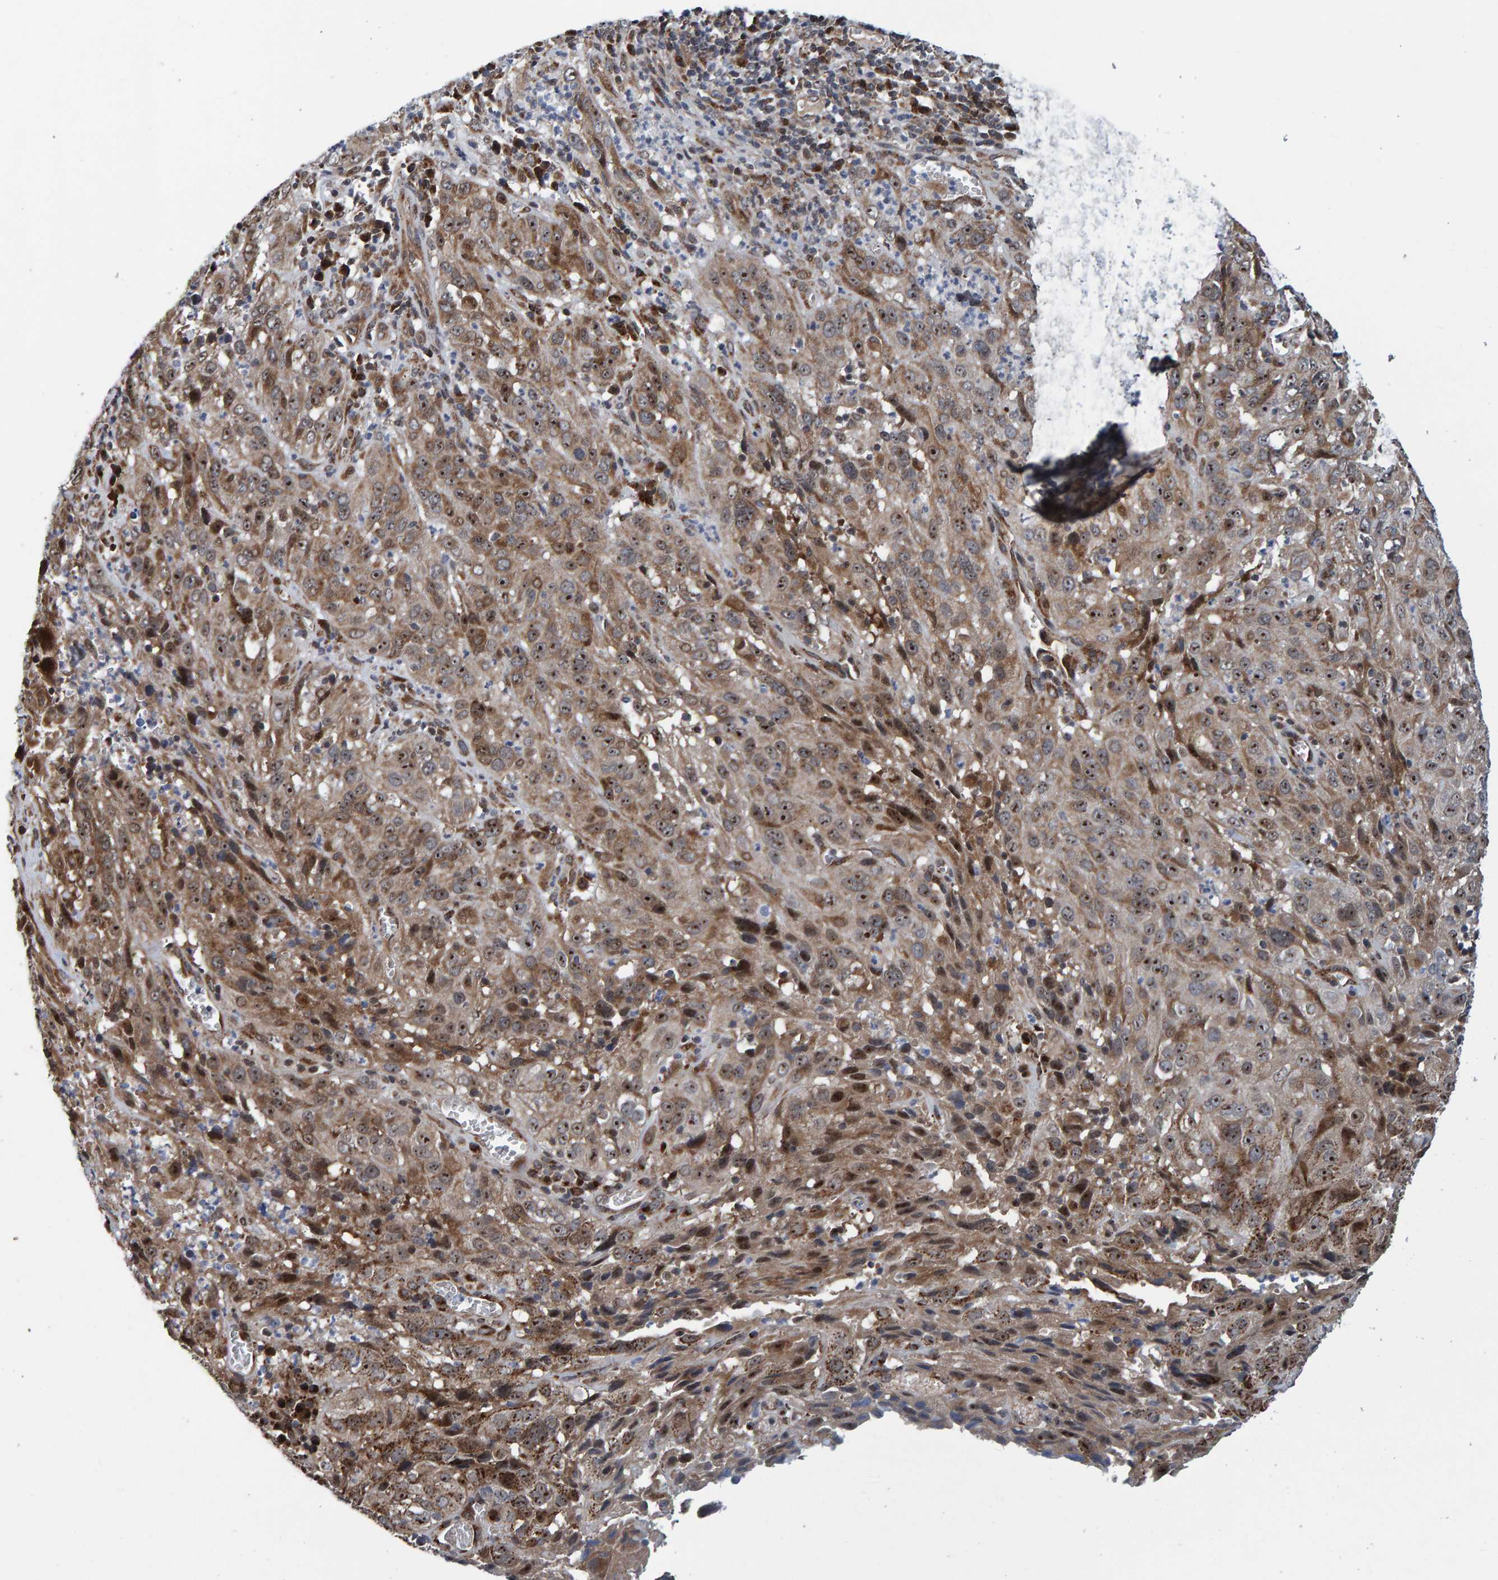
{"staining": {"intensity": "moderate", "quantity": ">75%", "location": "cytoplasmic/membranous,nuclear"}, "tissue": "cervical cancer", "cell_type": "Tumor cells", "image_type": "cancer", "snomed": [{"axis": "morphology", "description": "Squamous cell carcinoma, NOS"}, {"axis": "topography", "description": "Cervix"}], "caption": "DAB immunohistochemical staining of human cervical squamous cell carcinoma demonstrates moderate cytoplasmic/membranous and nuclear protein expression in about >75% of tumor cells. (brown staining indicates protein expression, while blue staining denotes nuclei).", "gene": "CCDC25", "patient": {"sex": "female", "age": 32}}